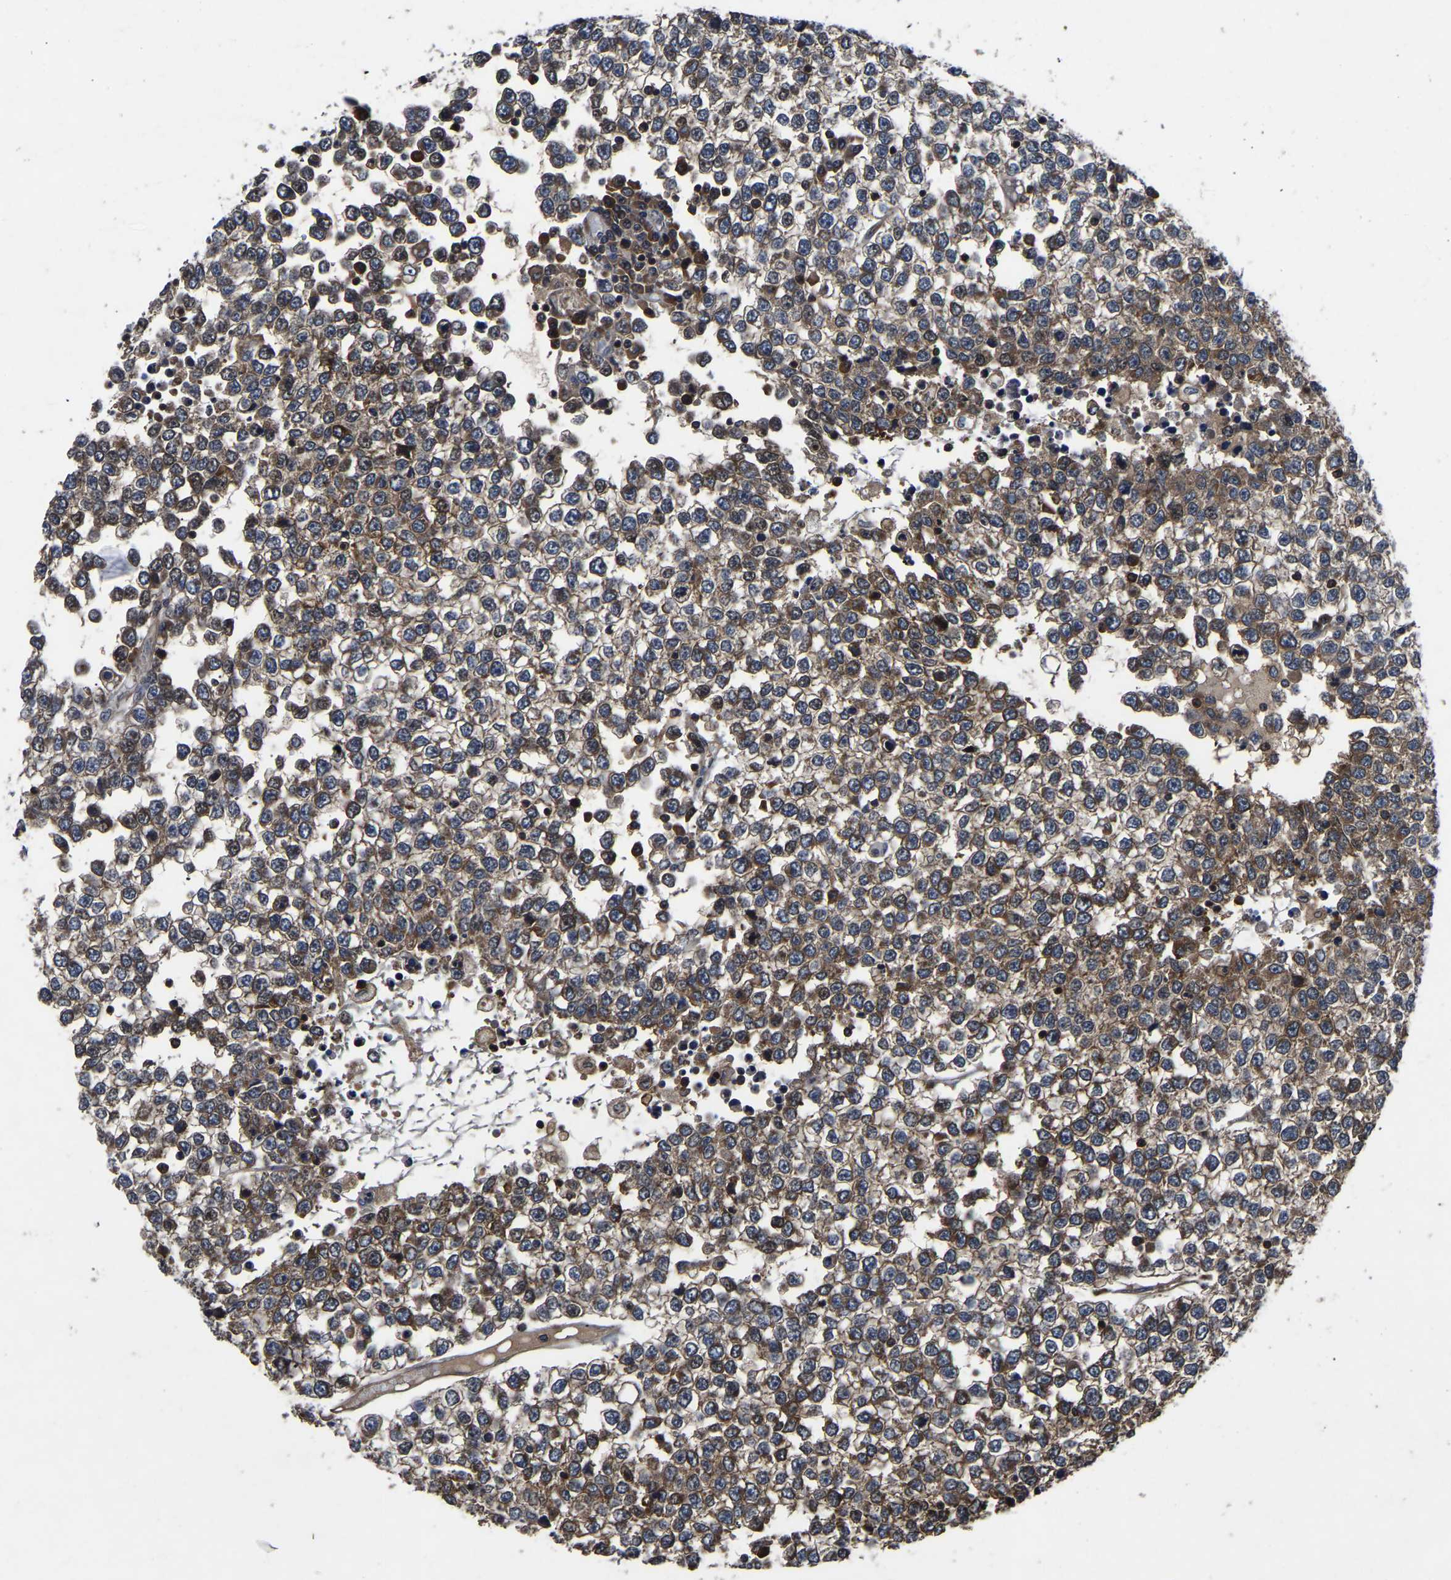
{"staining": {"intensity": "moderate", "quantity": ">75%", "location": "cytoplasmic/membranous"}, "tissue": "testis cancer", "cell_type": "Tumor cells", "image_type": "cancer", "snomed": [{"axis": "morphology", "description": "Seminoma, NOS"}, {"axis": "topography", "description": "Testis"}], "caption": "There is medium levels of moderate cytoplasmic/membranous expression in tumor cells of testis cancer (seminoma), as demonstrated by immunohistochemical staining (brown color).", "gene": "FGD5", "patient": {"sex": "male", "age": 65}}